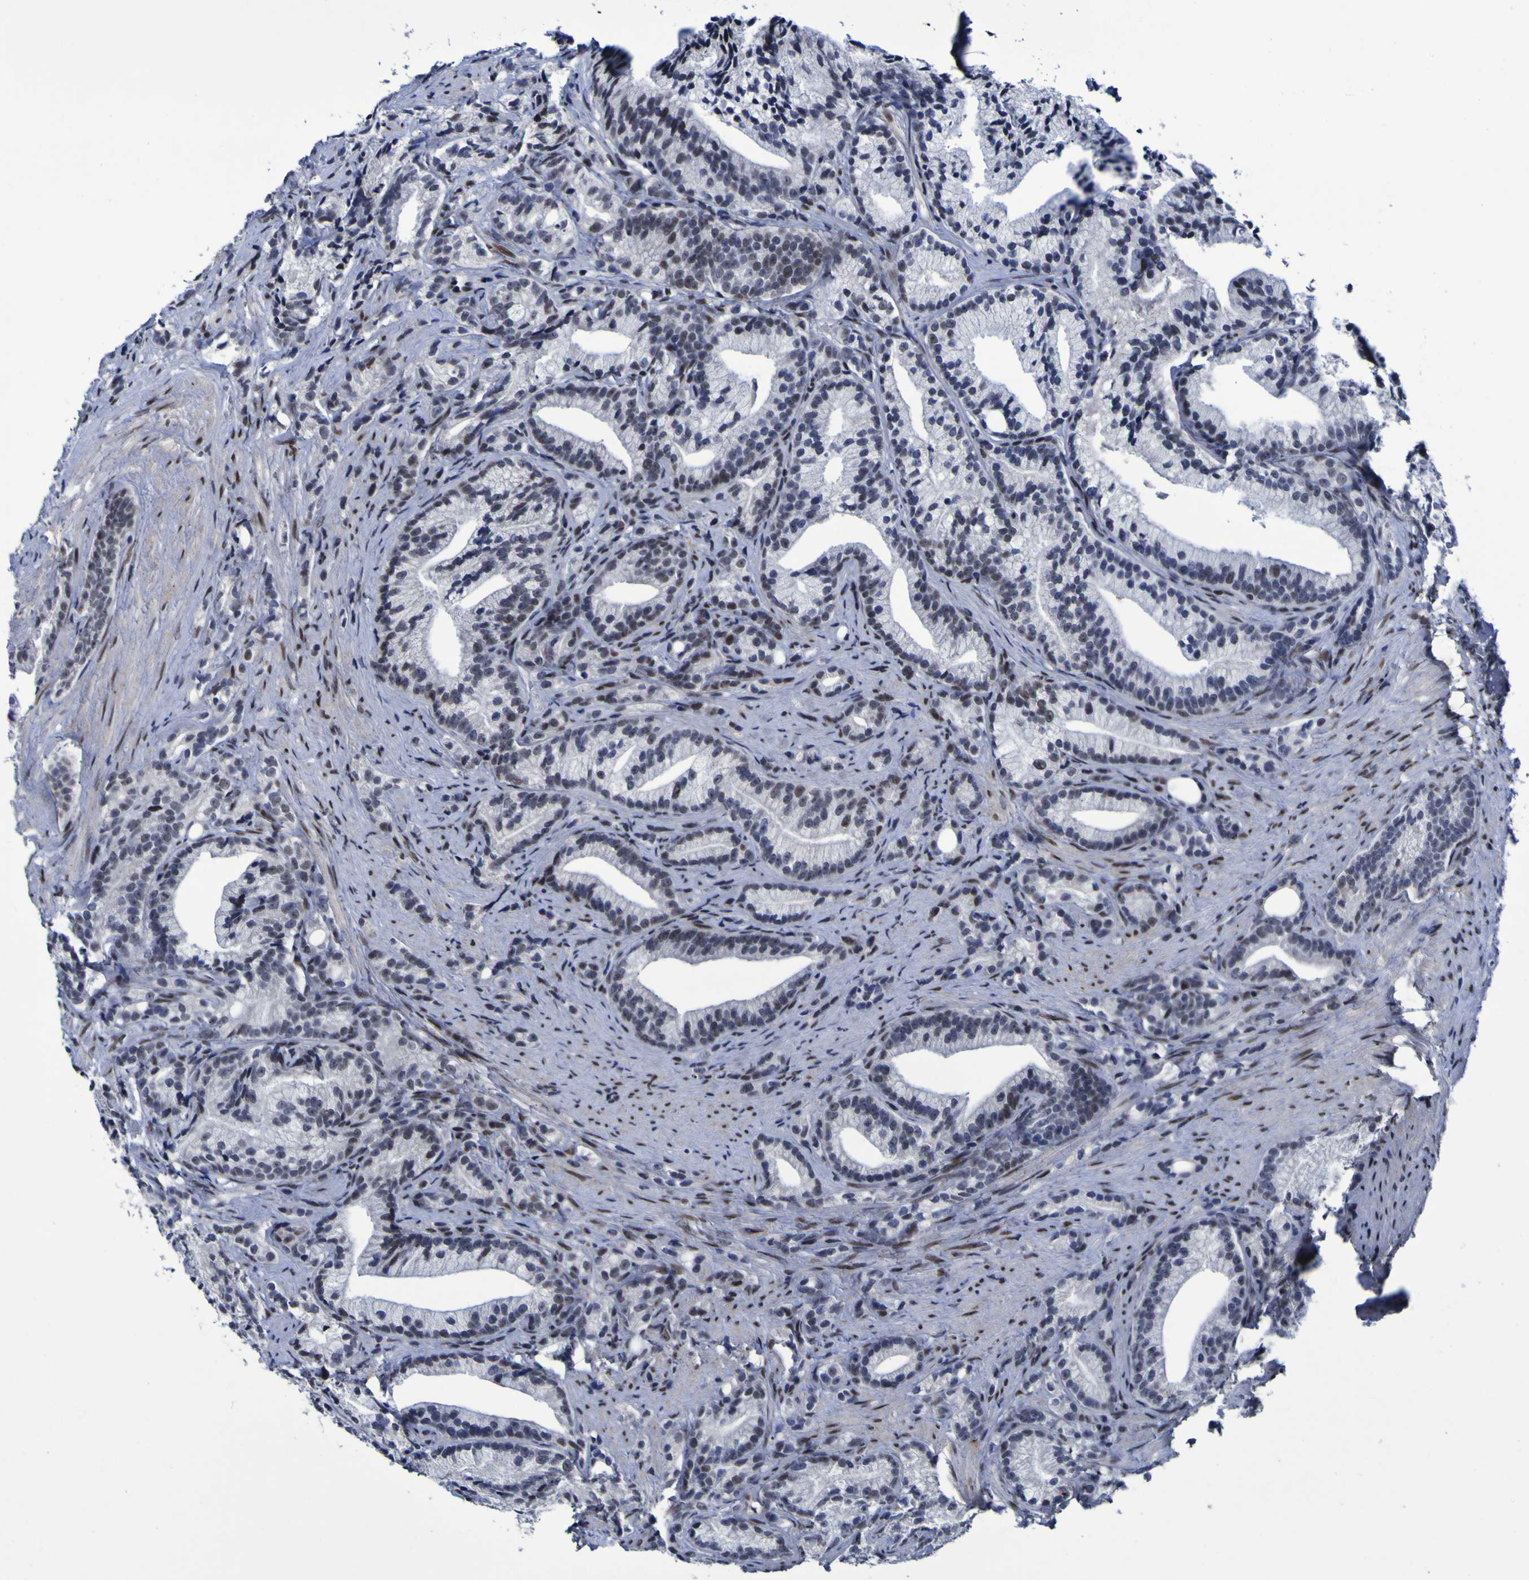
{"staining": {"intensity": "weak", "quantity": "25%-75%", "location": "nuclear"}, "tissue": "prostate cancer", "cell_type": "Tumor cells", "image_type": "cancer", "snomed": [{"axis": "morphology", "description": "Adenocarcinoma, Low grade"}, {"axis": "topography", "description": "Prostate"}], "caption": "A micrograph showing weak nuclear positivity in about 25%-75% of tumor cells in prostate low-grade adenocarcinoma, as visualized by brown immunohistochemical staining.", "gene": "MBD3", "patient": {"sex": "male", "age": 89}}